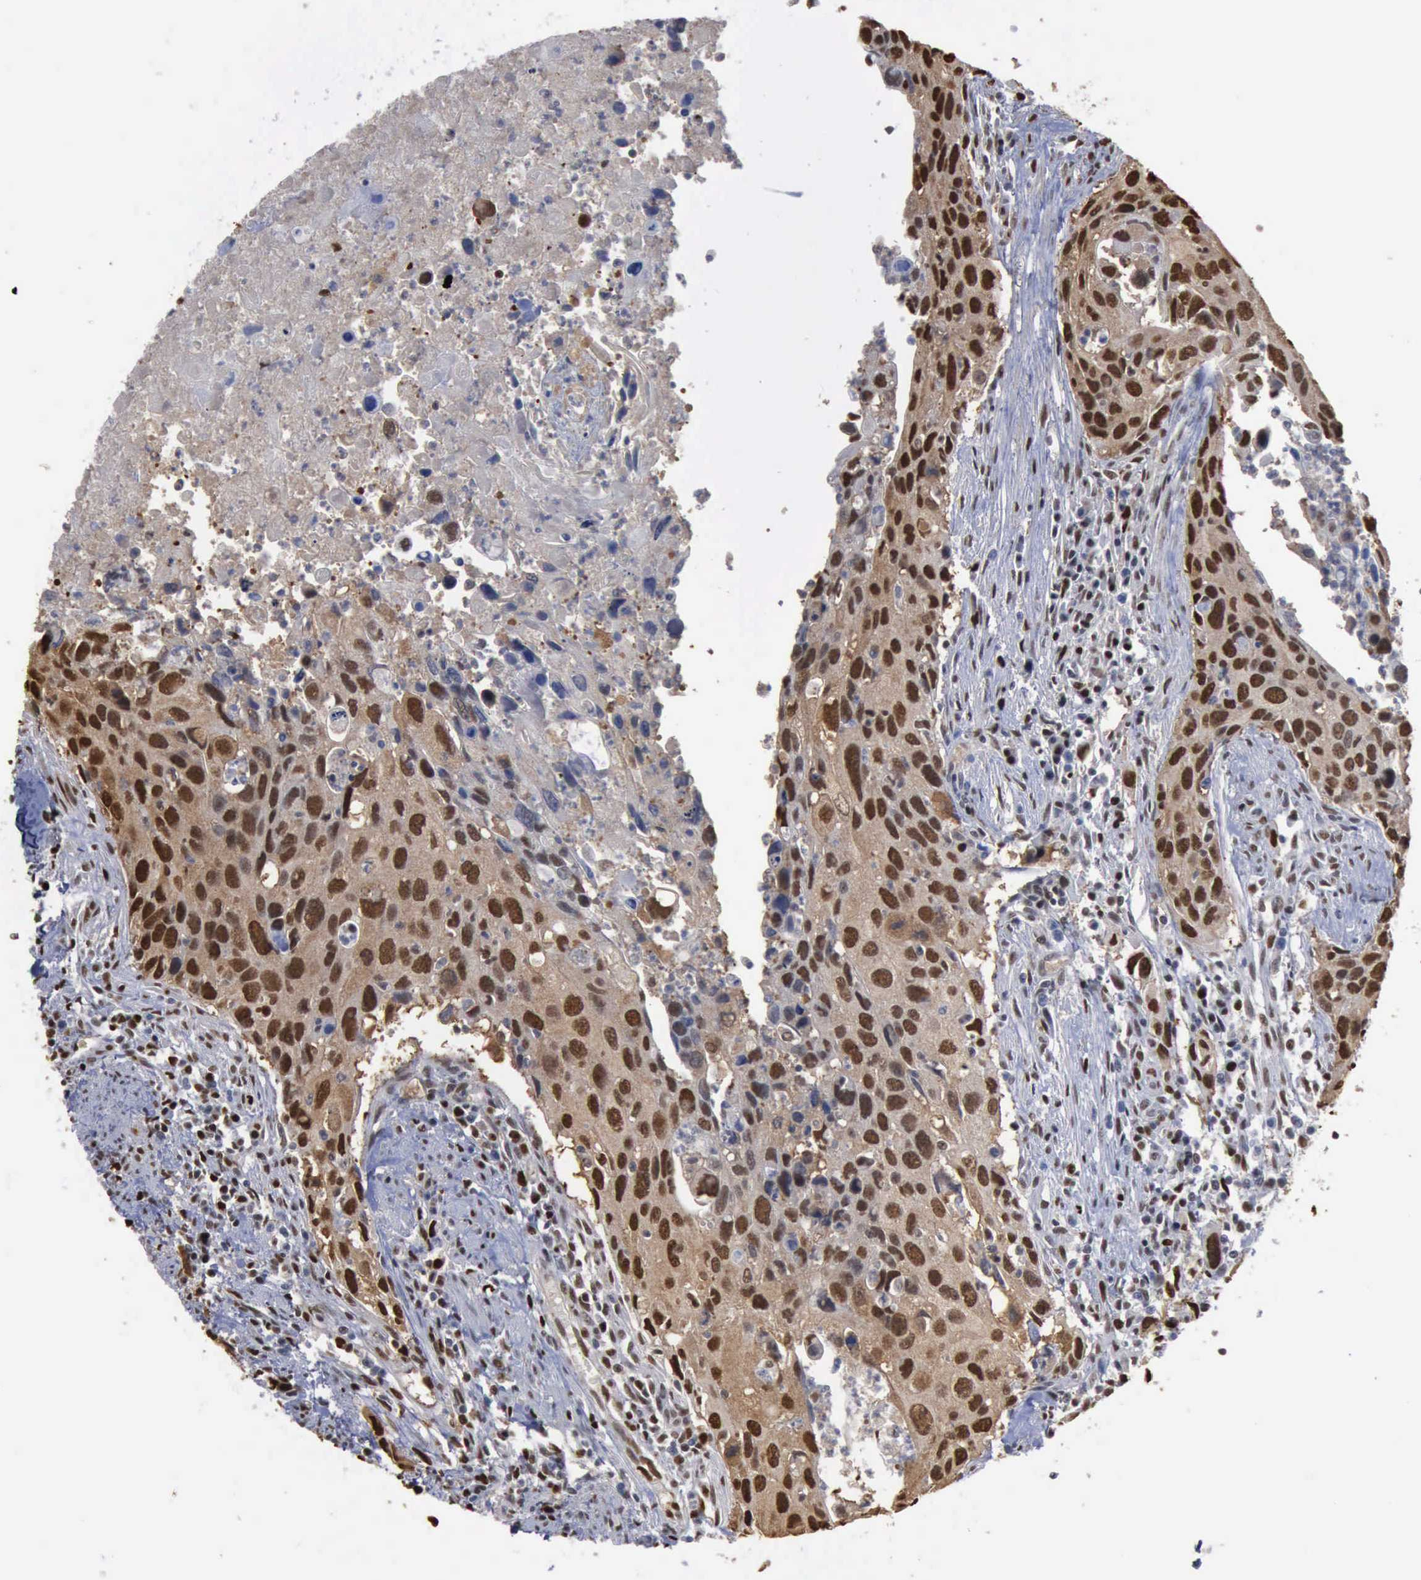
{"staining": {"intensity": "strong", "quantity": "25%-75%", "location": "nuclear"}, "tissue": "urothelial cancer", "cell_type": "Tumor cells", "image_type": "cancer", "snomed": [{"axis": "morphology", "description": "Urothelial carcinoma, High grade"}, {"axis": "topography", "description": "Urinary bladder"}], "caption": "Tumor cells display strong nuclear positivity in about 25%-75% of cells in high-grade urothelial carcinoma. The protein of interest is shown in brown color, while the nuclei are stained blue.", "gene": "PCNA", "patient": {"sex": "male", "age": 71}}